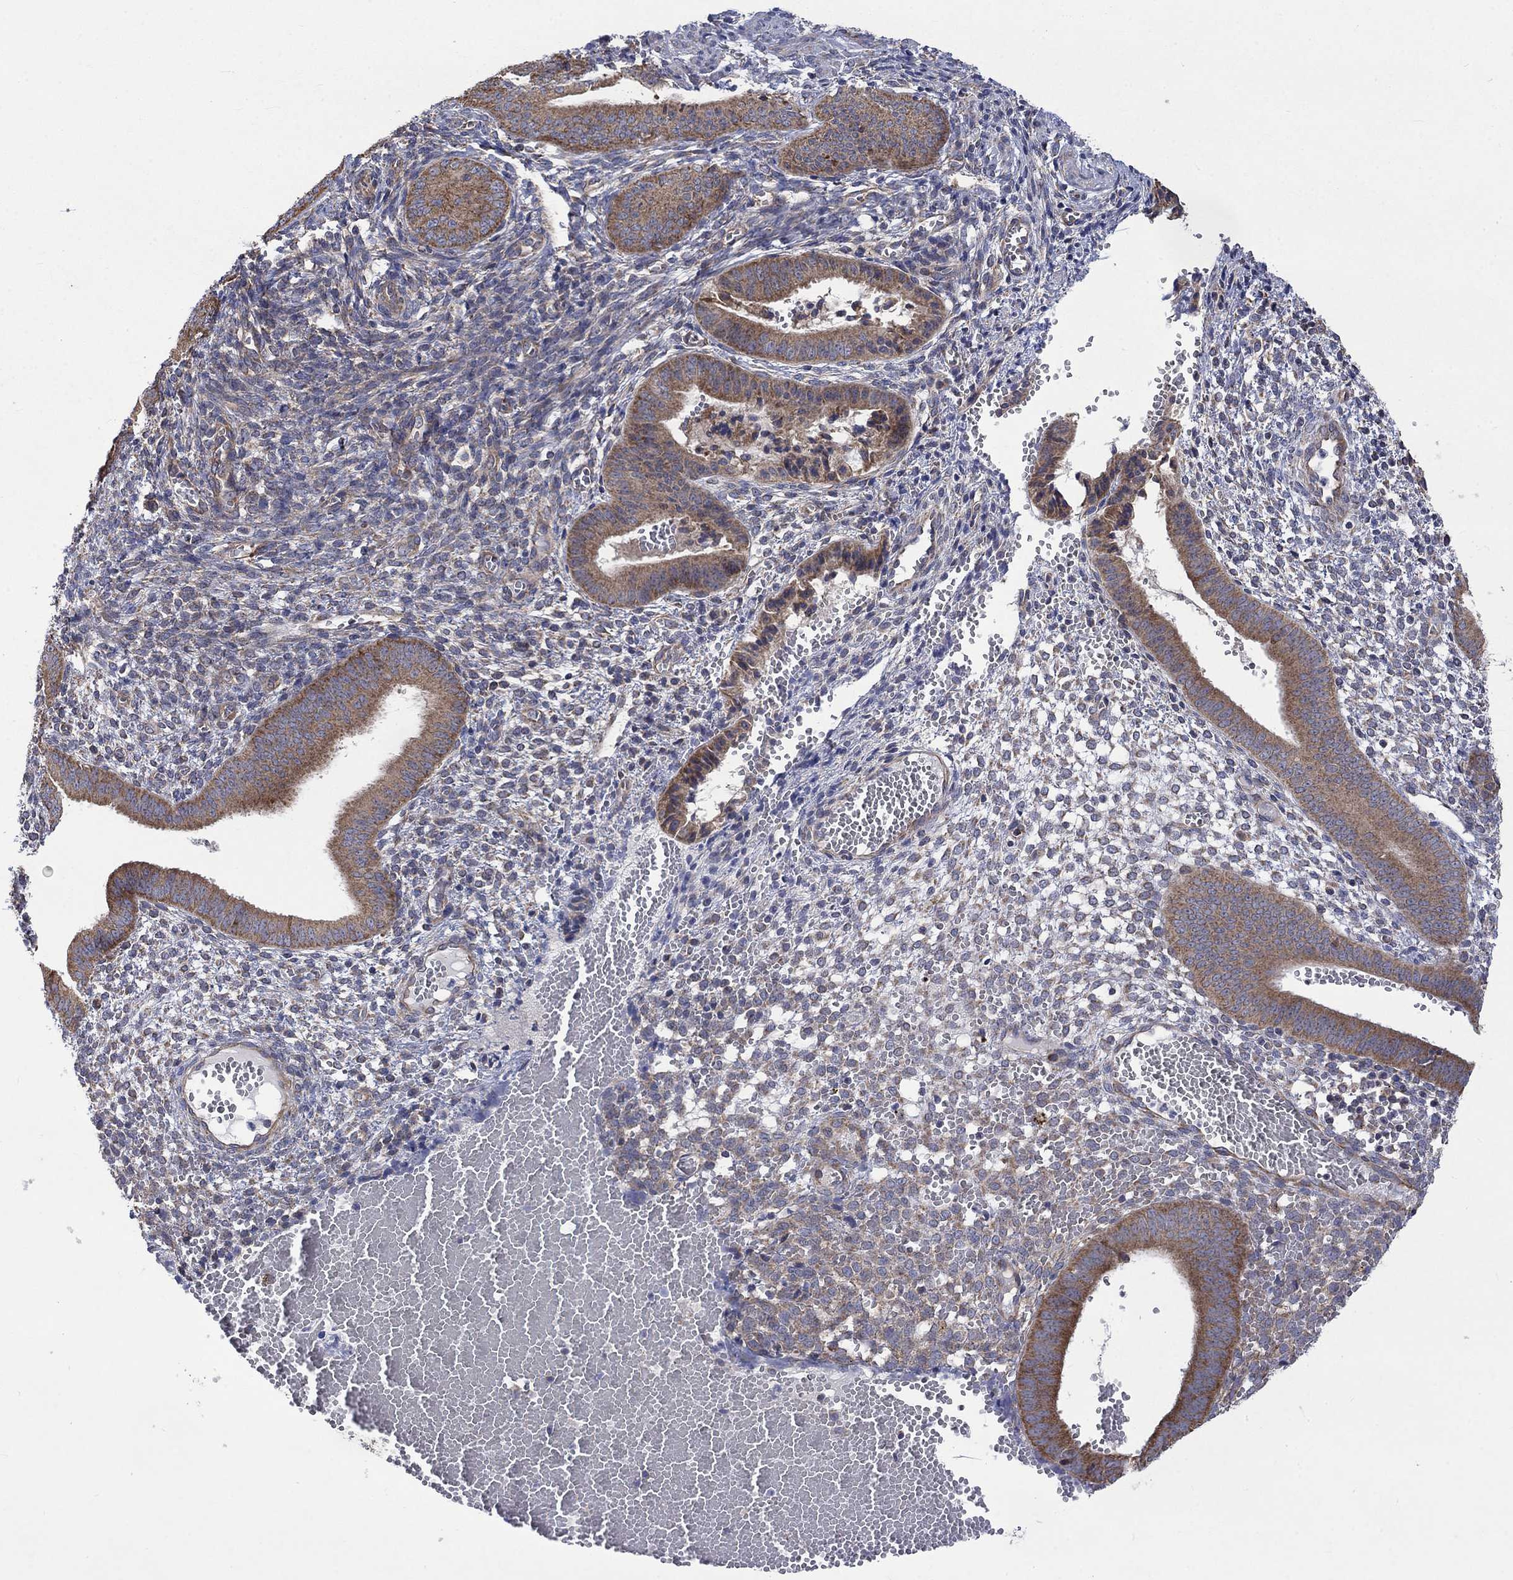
{"staining": {"intensity": "weak", "quantity": "25%-75%", "location": "cytoplasmic/membranous"}, "tissue": "endometrium", "cell_type": "Cells in endometrial stroma", "image_type": "normal", "snomed": [{"axis": "morphology", "description": "Normal tissue, NOS"}, {"axis": "topography", "description": "Endometrium"}], "caption": "Immunohistochemistry (IHC) photomicrograph of normal human endometrium stained for a protein (brown), which reveals low levels of weak cytoplasmic/membranous positivity in approximately 25%-75% of cells in endometrial stroma.", "gene": "RPLP0", "patient": {"sex": "female", "age": 42}}